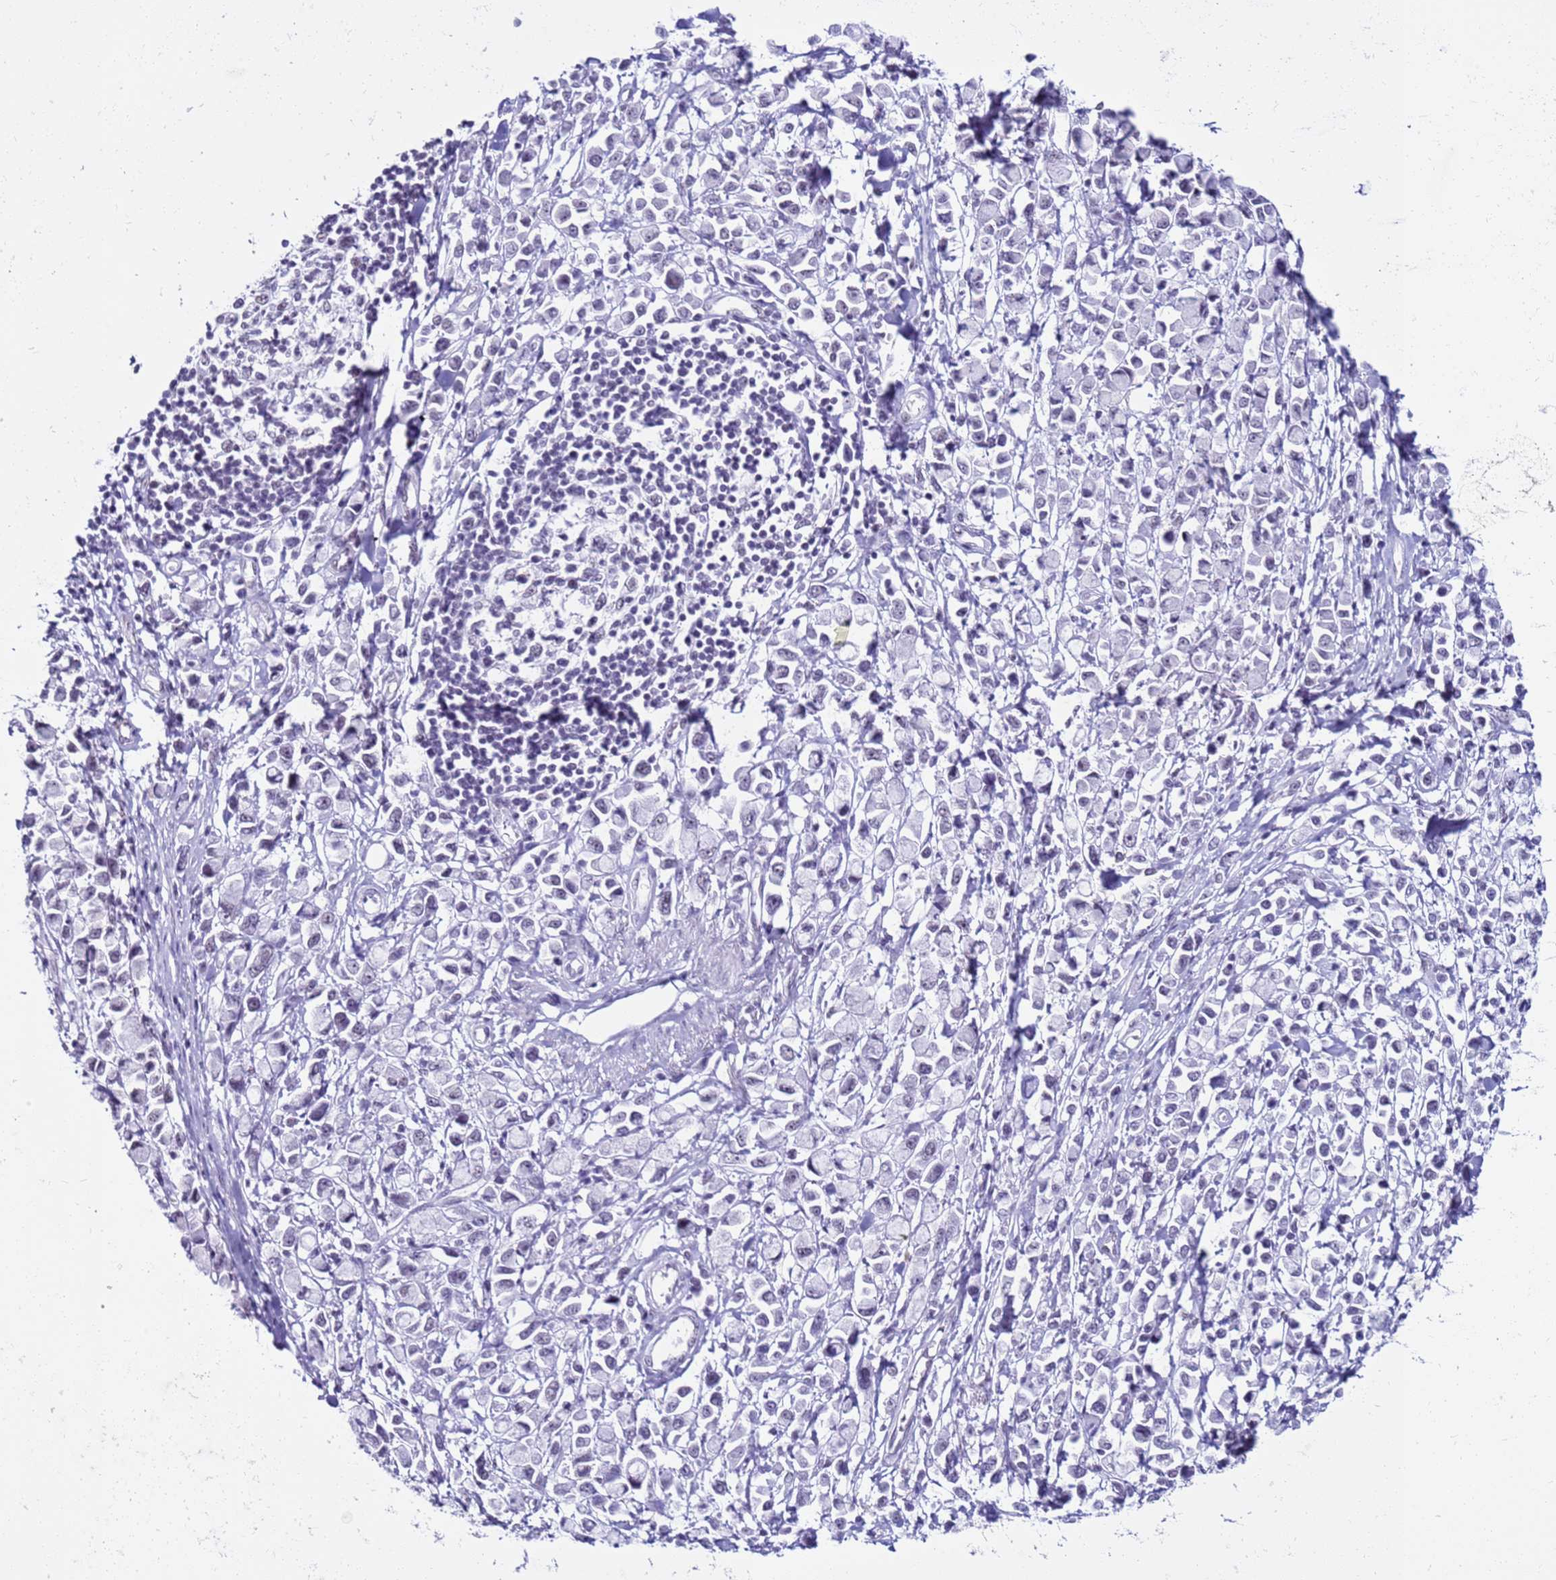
{"staining": {"intensity": "negative", "quantity": "none", "location": "none"}, "tissue": "stomach cancer", "cell_type": "Tumor cells", "image_type": "cancer", "snomed": [{"axis": "morphology", "description": "Adenocarcinoma, NOS"}, {"axis": "topography", "description": "Stomach"}], "caption": "This image is of adenocarcinoma (stomach) stained with IHC to label a protein in brown with the nuclei are counter-stained blue. There is no expression in tumor cells.", "gene": "DHX15", "patient": {"sex": "female", "age": 81}}